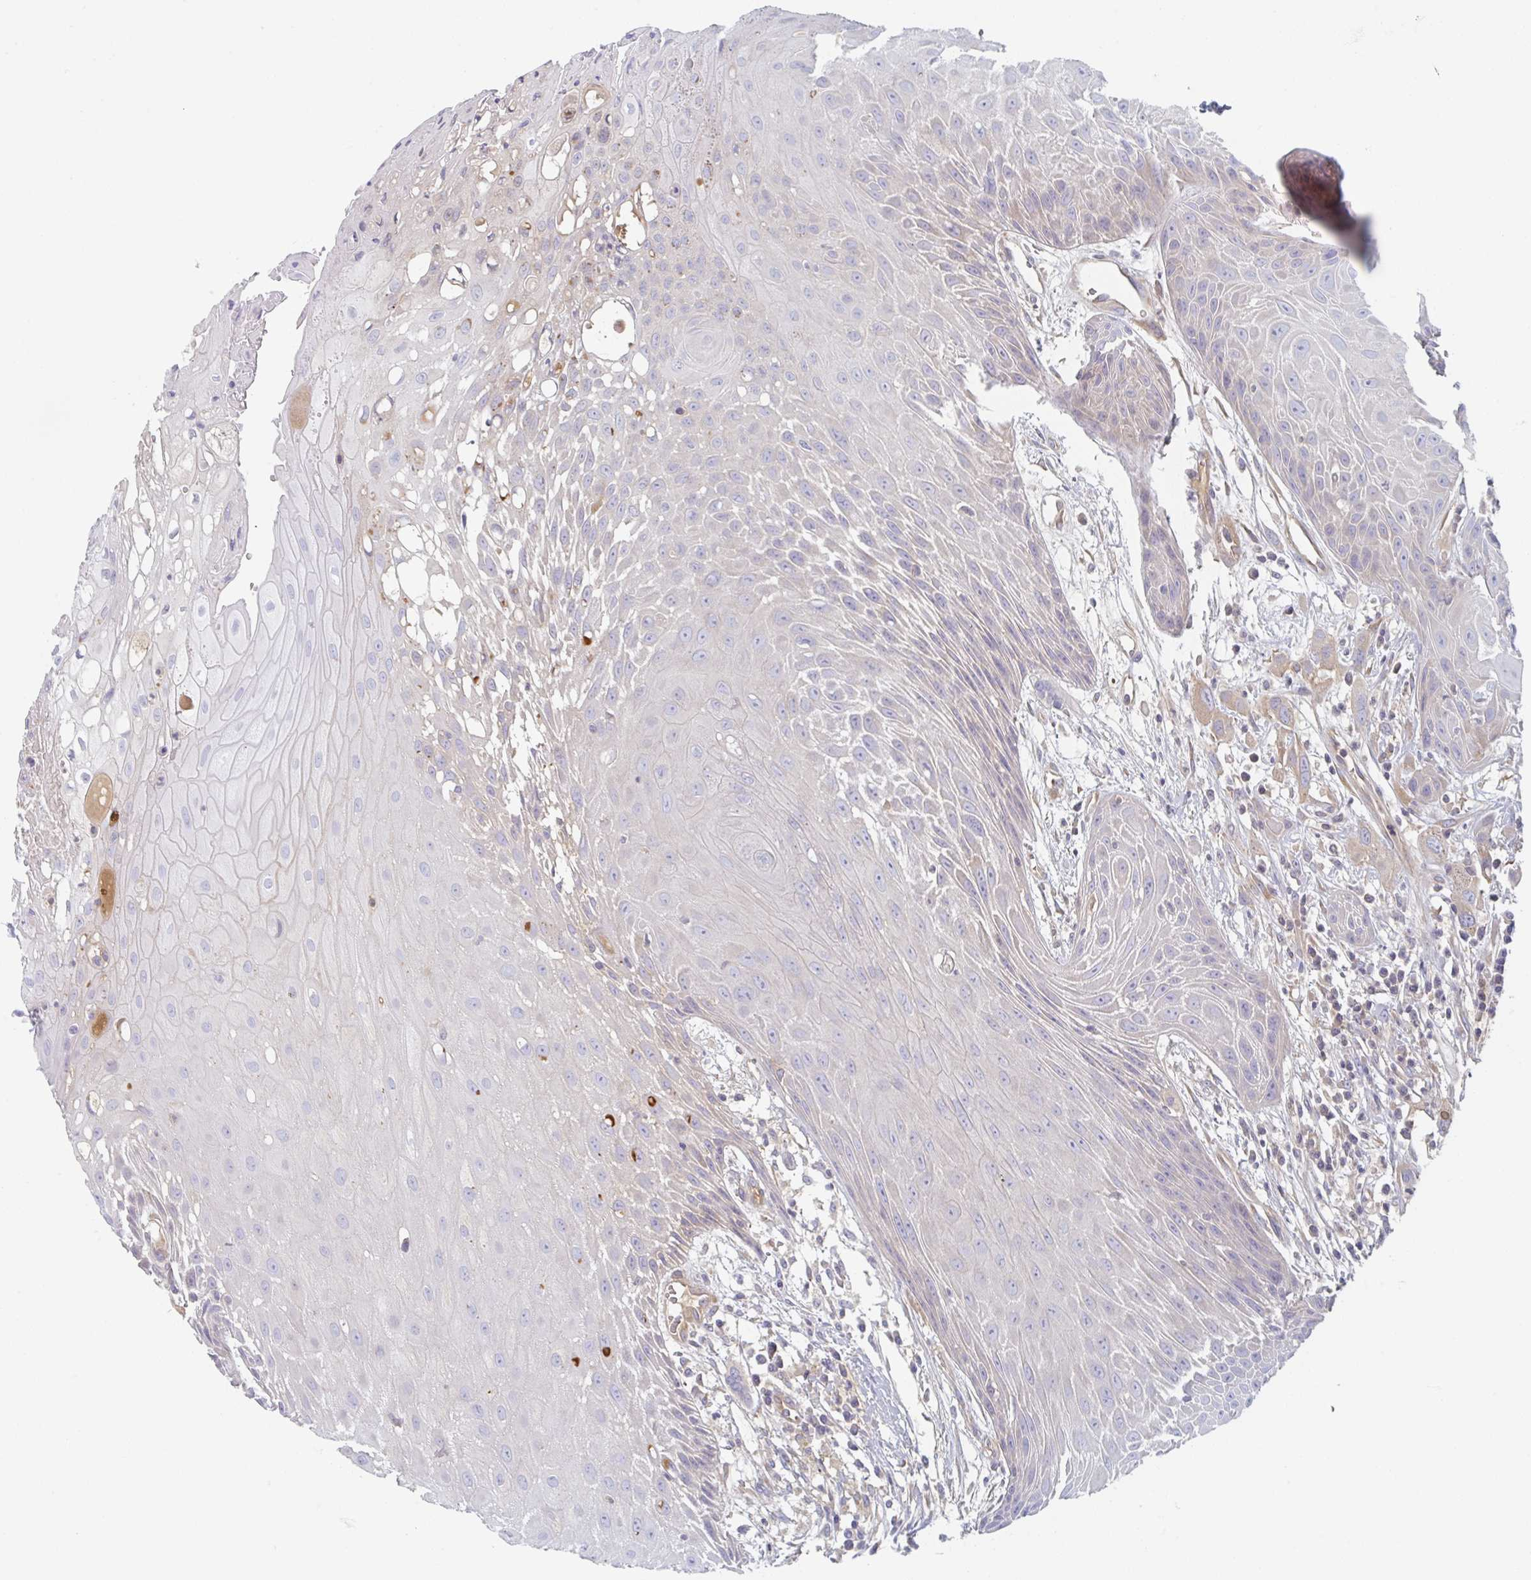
{"staining": {"intensity": "negative", "quantity": "none", "location": "none"}, "tissue": "head and neck cancer", "cell_type": "Tumor cells", "image_type": "cancer", "snomed": [{"axis": "morphology", "description": "Squamous cell carcinoma, NOS"}, {"axis": "topography", "description": "Head-Neck"}], "caption": "An immunohistochemistry (IHC) photomicrograph of head and neck cancer (squamous cell carcinoma) is shown. There is no staining in tumor cells of head and neck cancer (squamous cell carcinoma).", "gene": "AMPD2", "patient": {"sex": "female", "age": 73}}